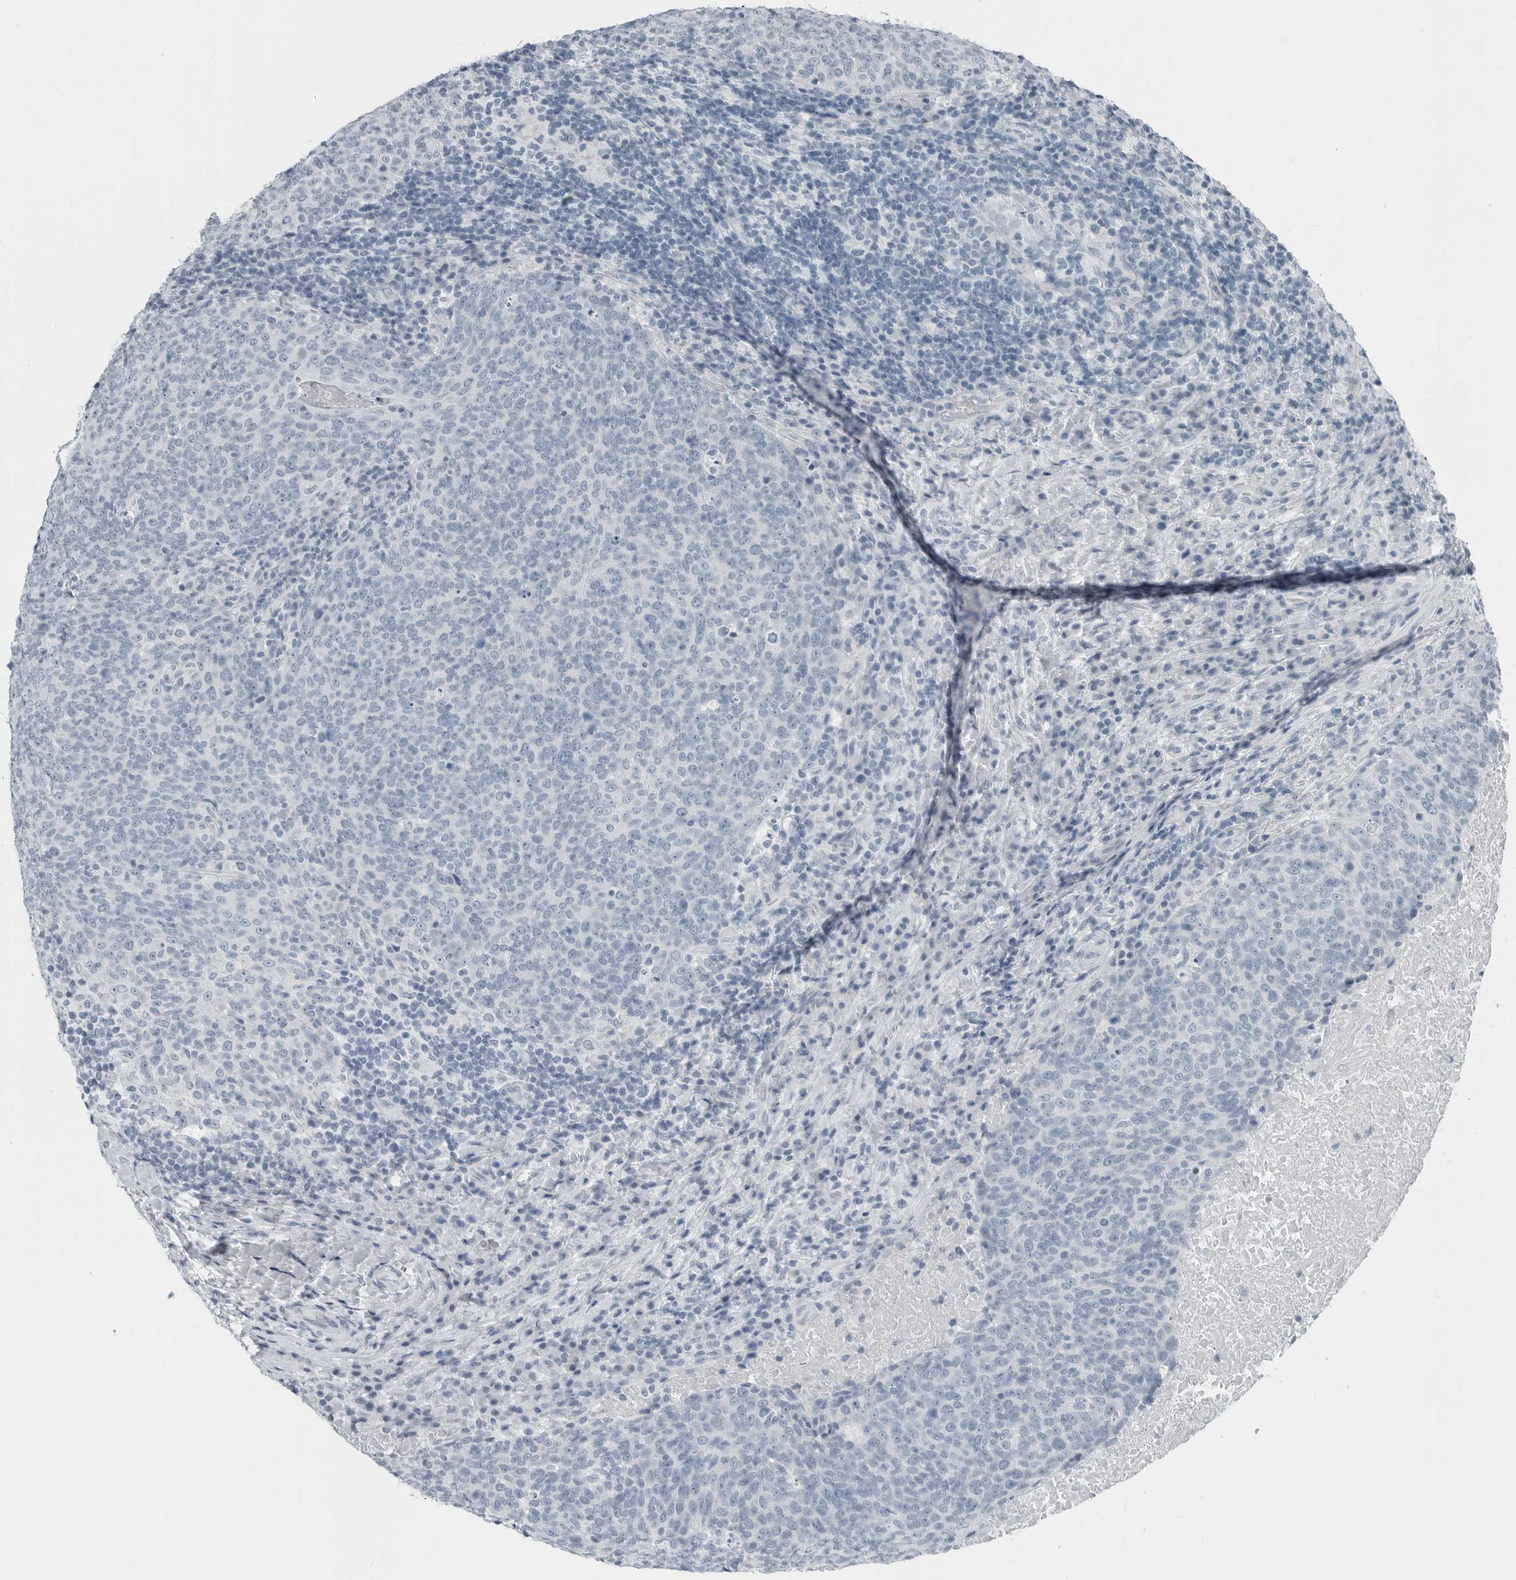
{"staining": {"intensity": "negative", "quantity": "none", "location": "none"}, "tissue": "head and neck cancer", "cell_type": "Tumor cells", "image_type": "cancer", "snomed": [{"axis": "morphology", "description": "Squamous cell carcinoma, NOS"}, {"axis": "morphology", "description": "Squamous cell carcinoma, metastatic, NOS"}, {"axis": "topography", "description": "Lymph node"}, {"axis": "topography", "description": "Head-Neck"}], "caption": "Head and neck cancer (squamous cell carcinoma) was stained to show a protein in brown. There is no significant staining in tumor cells. (DAB (3,3'-diaminobenzidine) immunohistochemistry with hematoxylin counter stain).", "gene": "ZPBP2", "patient": {"sex": "male", "age": 62}}